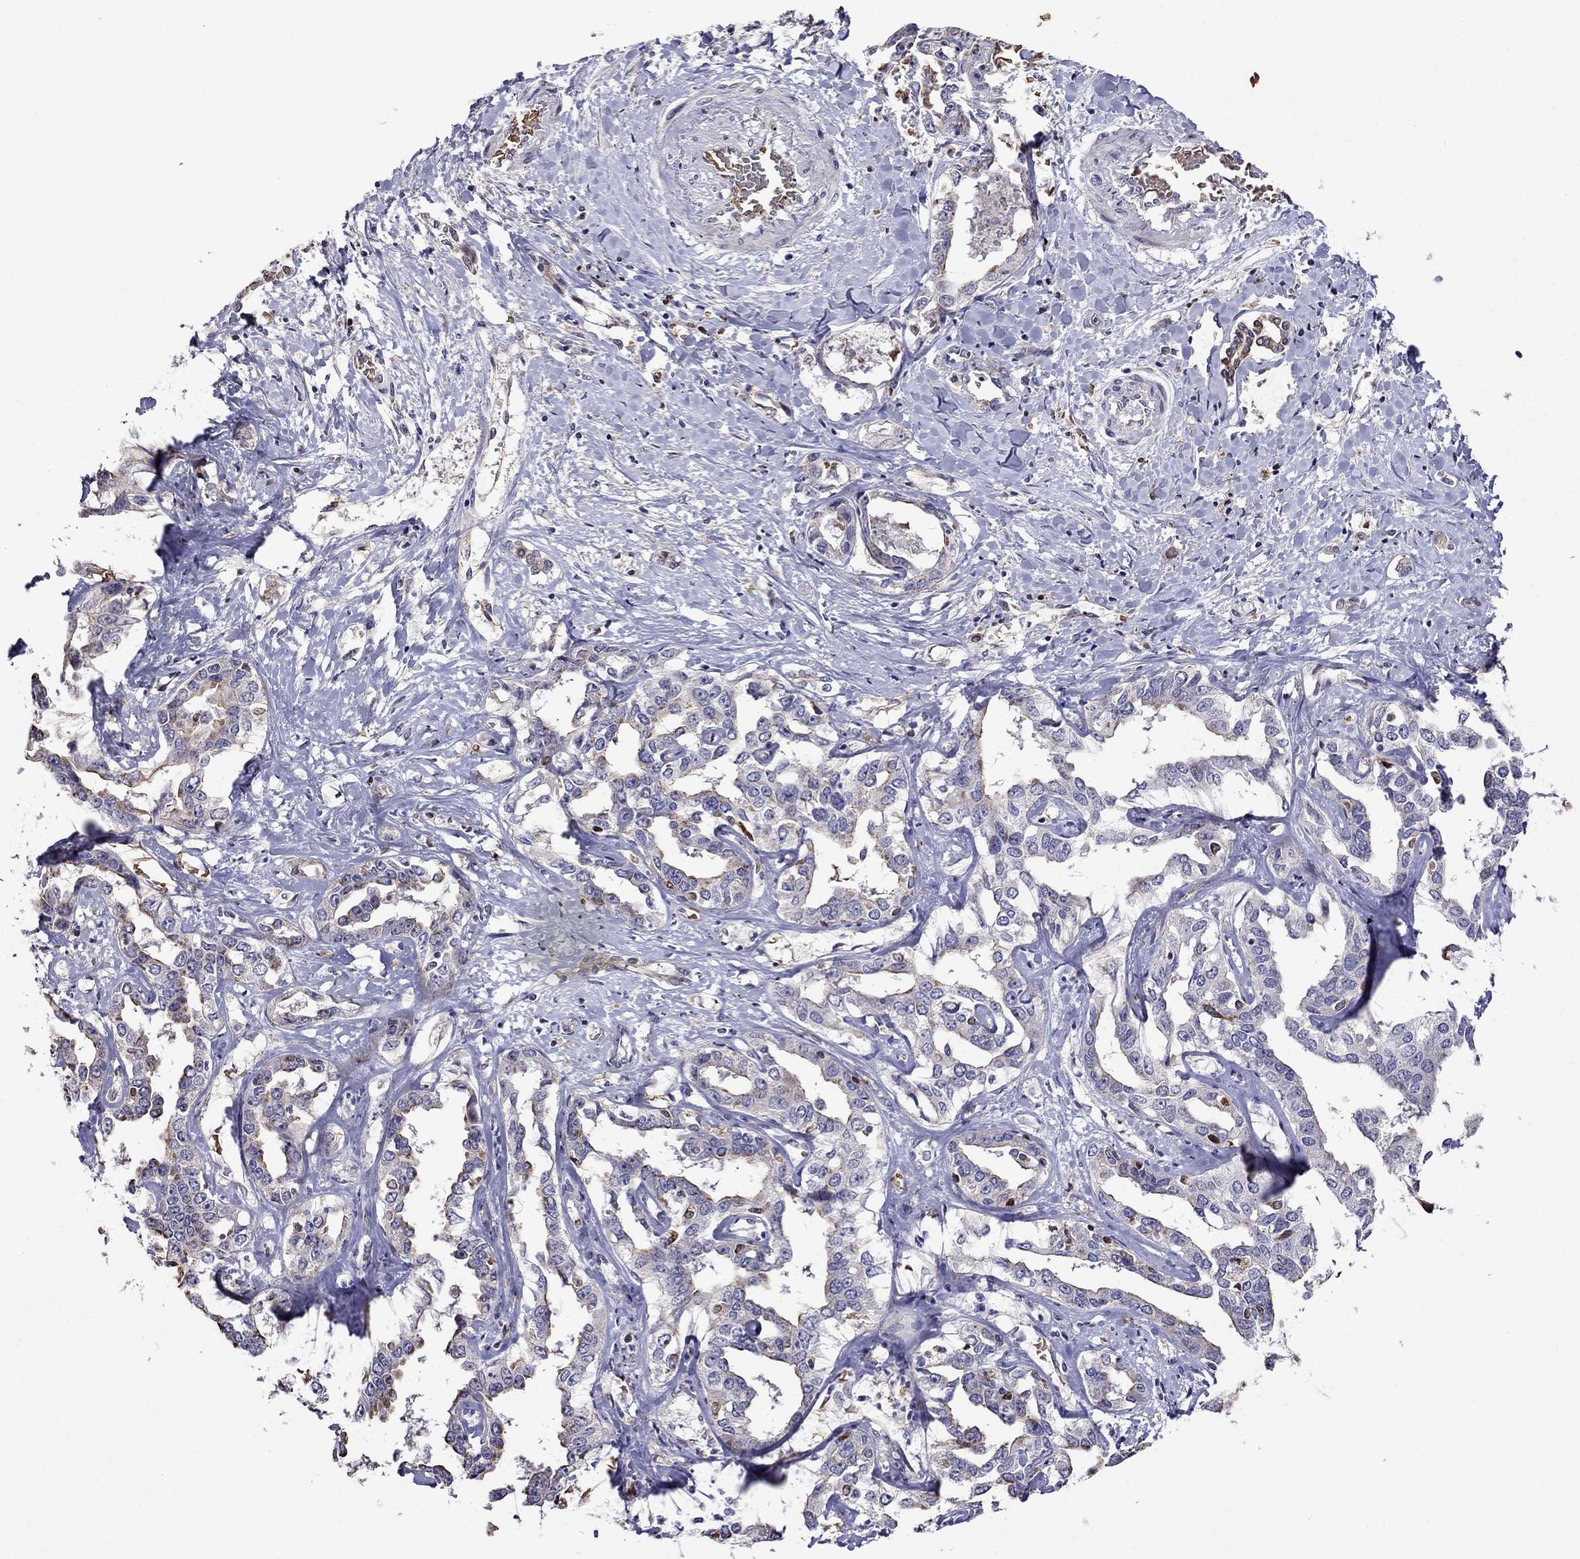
{"staining": {"intensity": "moderate", "quantity": "<25%", "location": "cytoplasmic/membranous"}, "tissue": "liver cancer", "cell_type": "Tumor cells", "image_type": "cancer", "snomed": [{"axis": "morphology", "description": "Cholangiocarcinoma"}, {"axis": "topography", "description": "Liver"}], "caption": "The immunohistochemical stain highlights moderate cytoplasmic/membranous staining in tumor cells of liver cholangiocarcinoma tissue.", "gene": "ADAM28", "patient": {"sex": "male", "age": 59}}